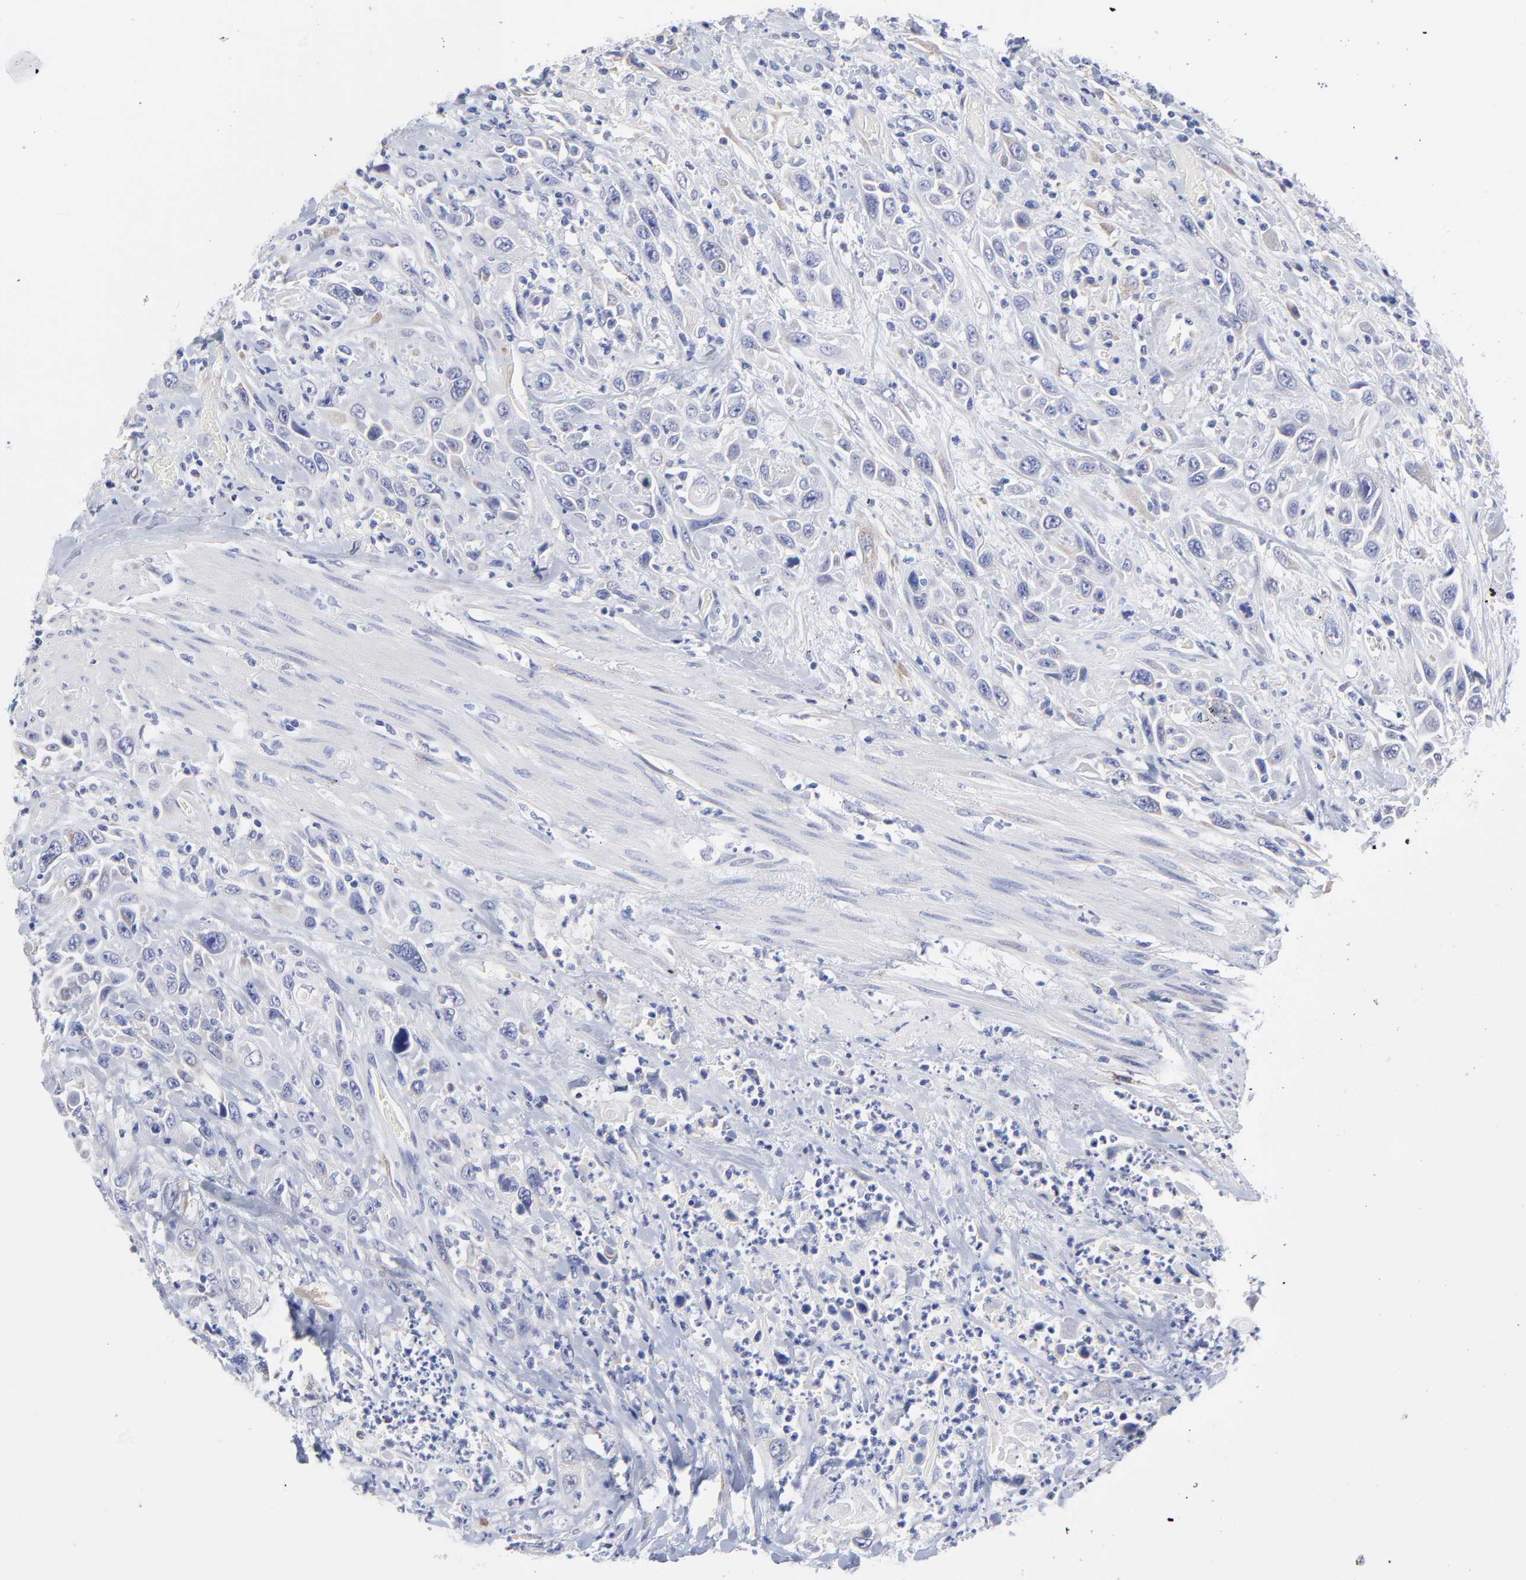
{"staining": {"intensity": "weak", "quantity": "<25%", "location": "cytoplasmic/membranous"}, "tissue": "urothelial cancer", "cell_type": "Tumor cells", "image_type": "cancer", "snomed": [{"axis": "morphology", "description": "Urothelial carcinoma, High grade"}, {"axis": "topography", "description": "Urinary bladder"}], "caption": "High-grade urothelial carcinoma was stained to show a protein in brown. There is no significant staining in tumor cells.", "gene": "DUSP9", "patient": {"sex": "female", "age": 84}}